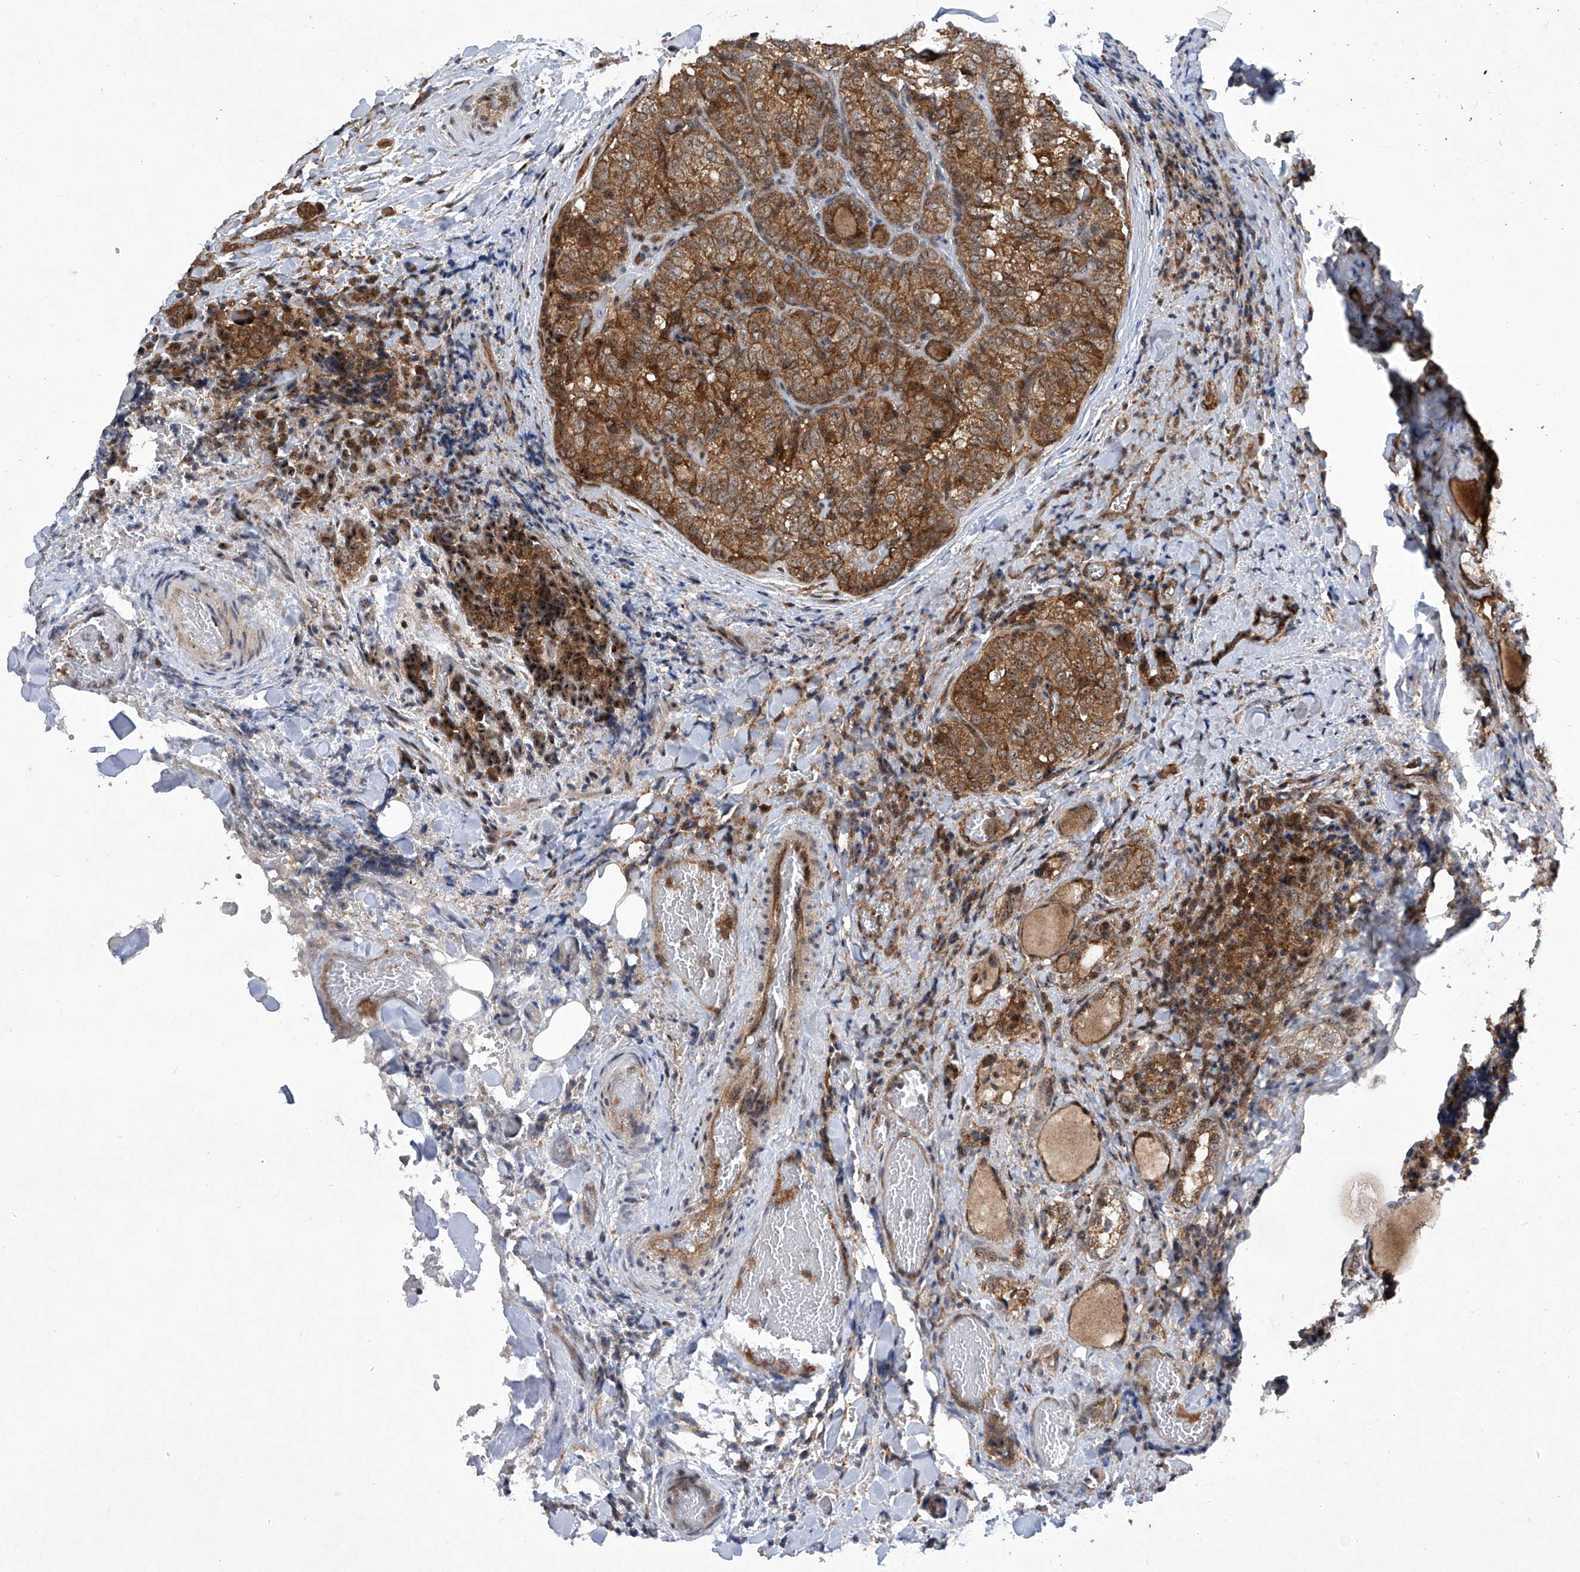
{"staining": {"intensity": "moderate", "quantity": ">75%", "location": "cytoplasmic/membranous,nuclear"}, "tissue": "thyroid cancer", "cell_type": "Tumor cells", "image_type": "cancer", "snomed": [{"axis": "morphology", "description": "Normal tissue, NOS"}, {"axis": "morphology", "description": "Papillary adenocarcinoma, NOS"}, {"axis": "topography", "description": "Thyroid gland"}], "caption": "Thyroid cancer stained with a brown dye shows moderate cytoplasmic/membranous and nuclear positive expression in approximately >75% of tumor cells.", "gene": "CISH", "patient": {"sex": "female", "age": 30}}